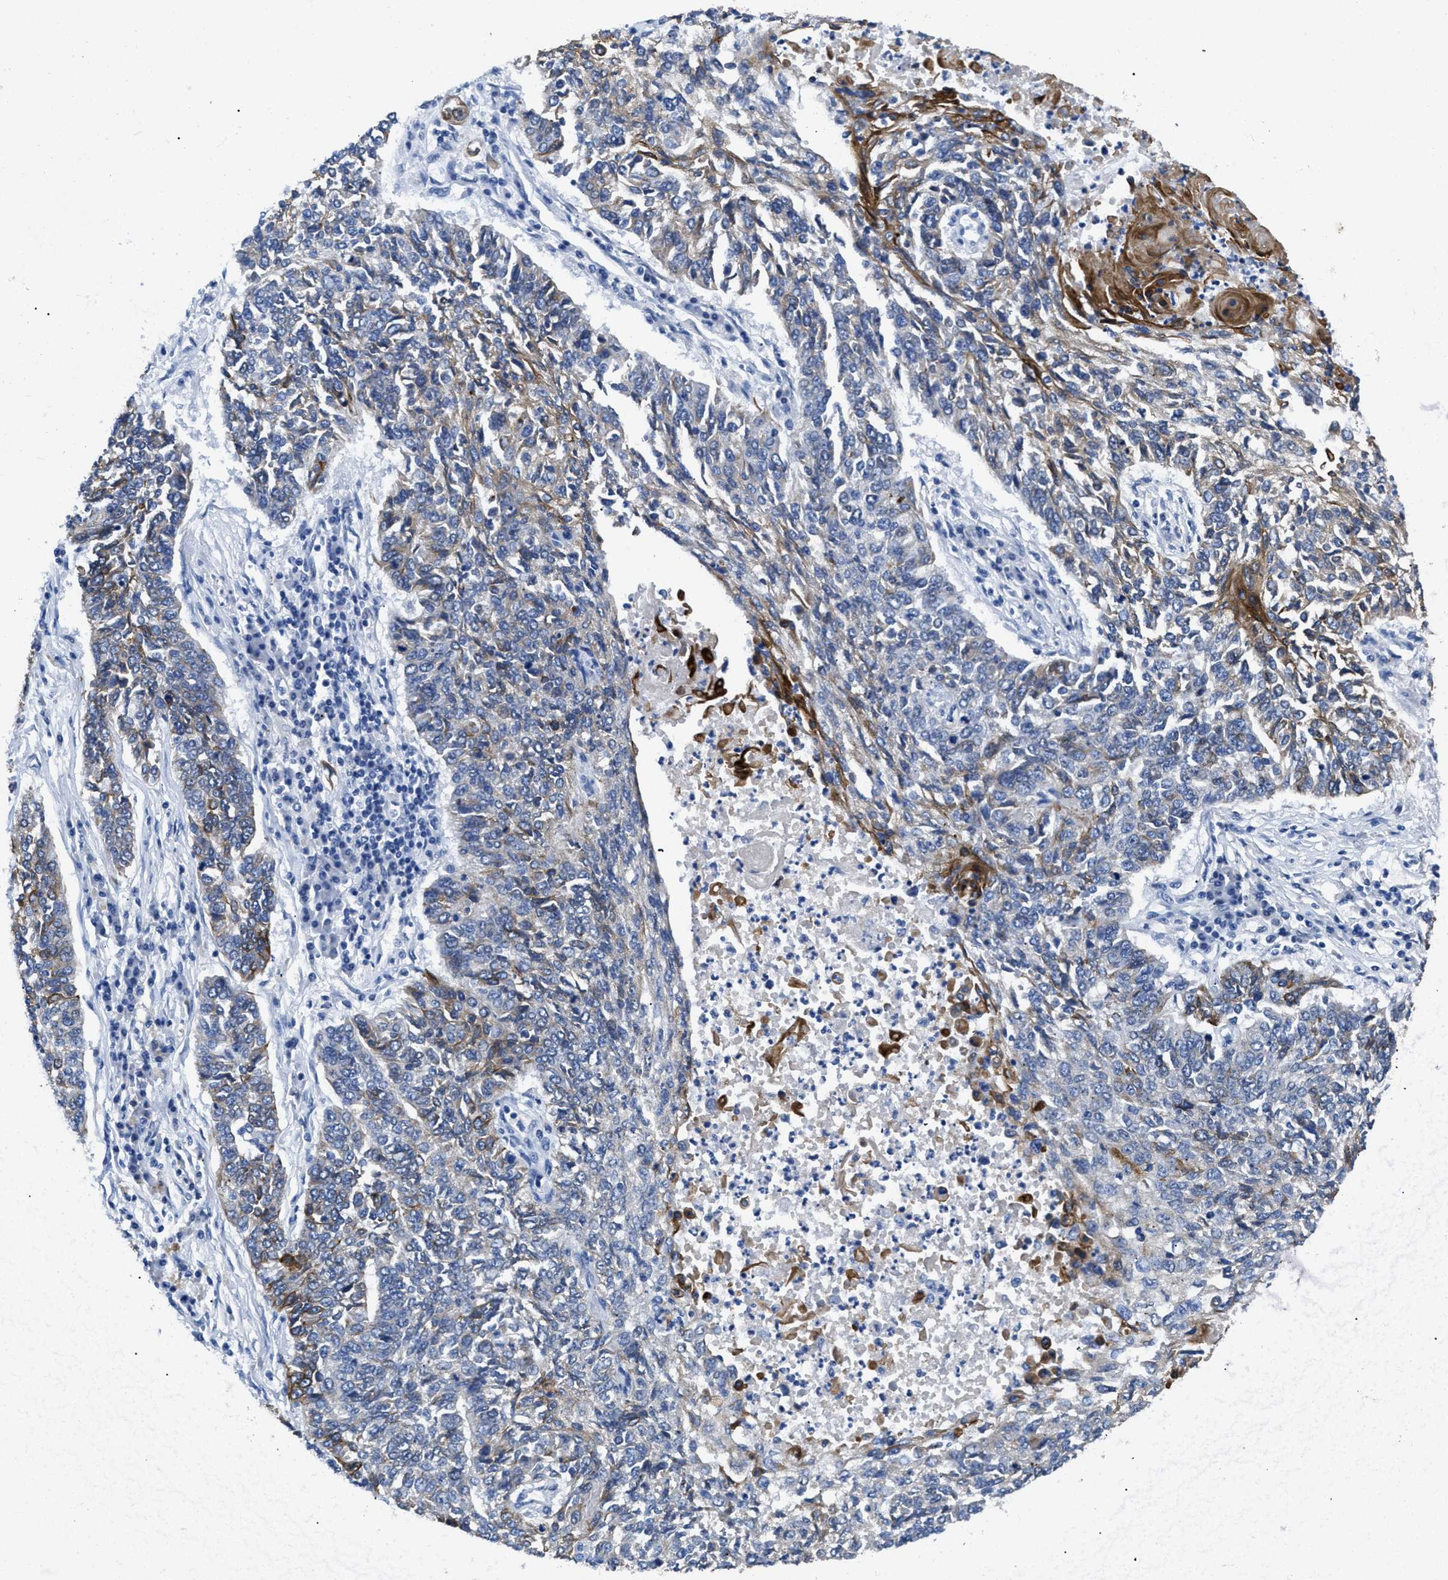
{"staining": {"intensity": "weak", "quantity": "<25%", "location": "cytoplasmic/membranous"}, "tissue": "lung cancer", "cell_type": "Tumor cells", "image_type": "cancer", "snomed": [{"axis": "morphology", "description": "Normal tissue, NOS"}, {"axis": "morphology", "description": "Squamous cell carcinoma, NOS"}, {"axis": "topography", "description": "Cartilage tissue"}, {"axis": "topography", "description": "Bronchus"}, {"axis": "topography", "description": "Lung"}], "caption": "Lung cancer (squamous cell carcinoma) was stained to show a protein in brown. There is no significant expression in tumor cells.", "gene": "TMEM68", "patient": {"sex": "female", "age": 49}}